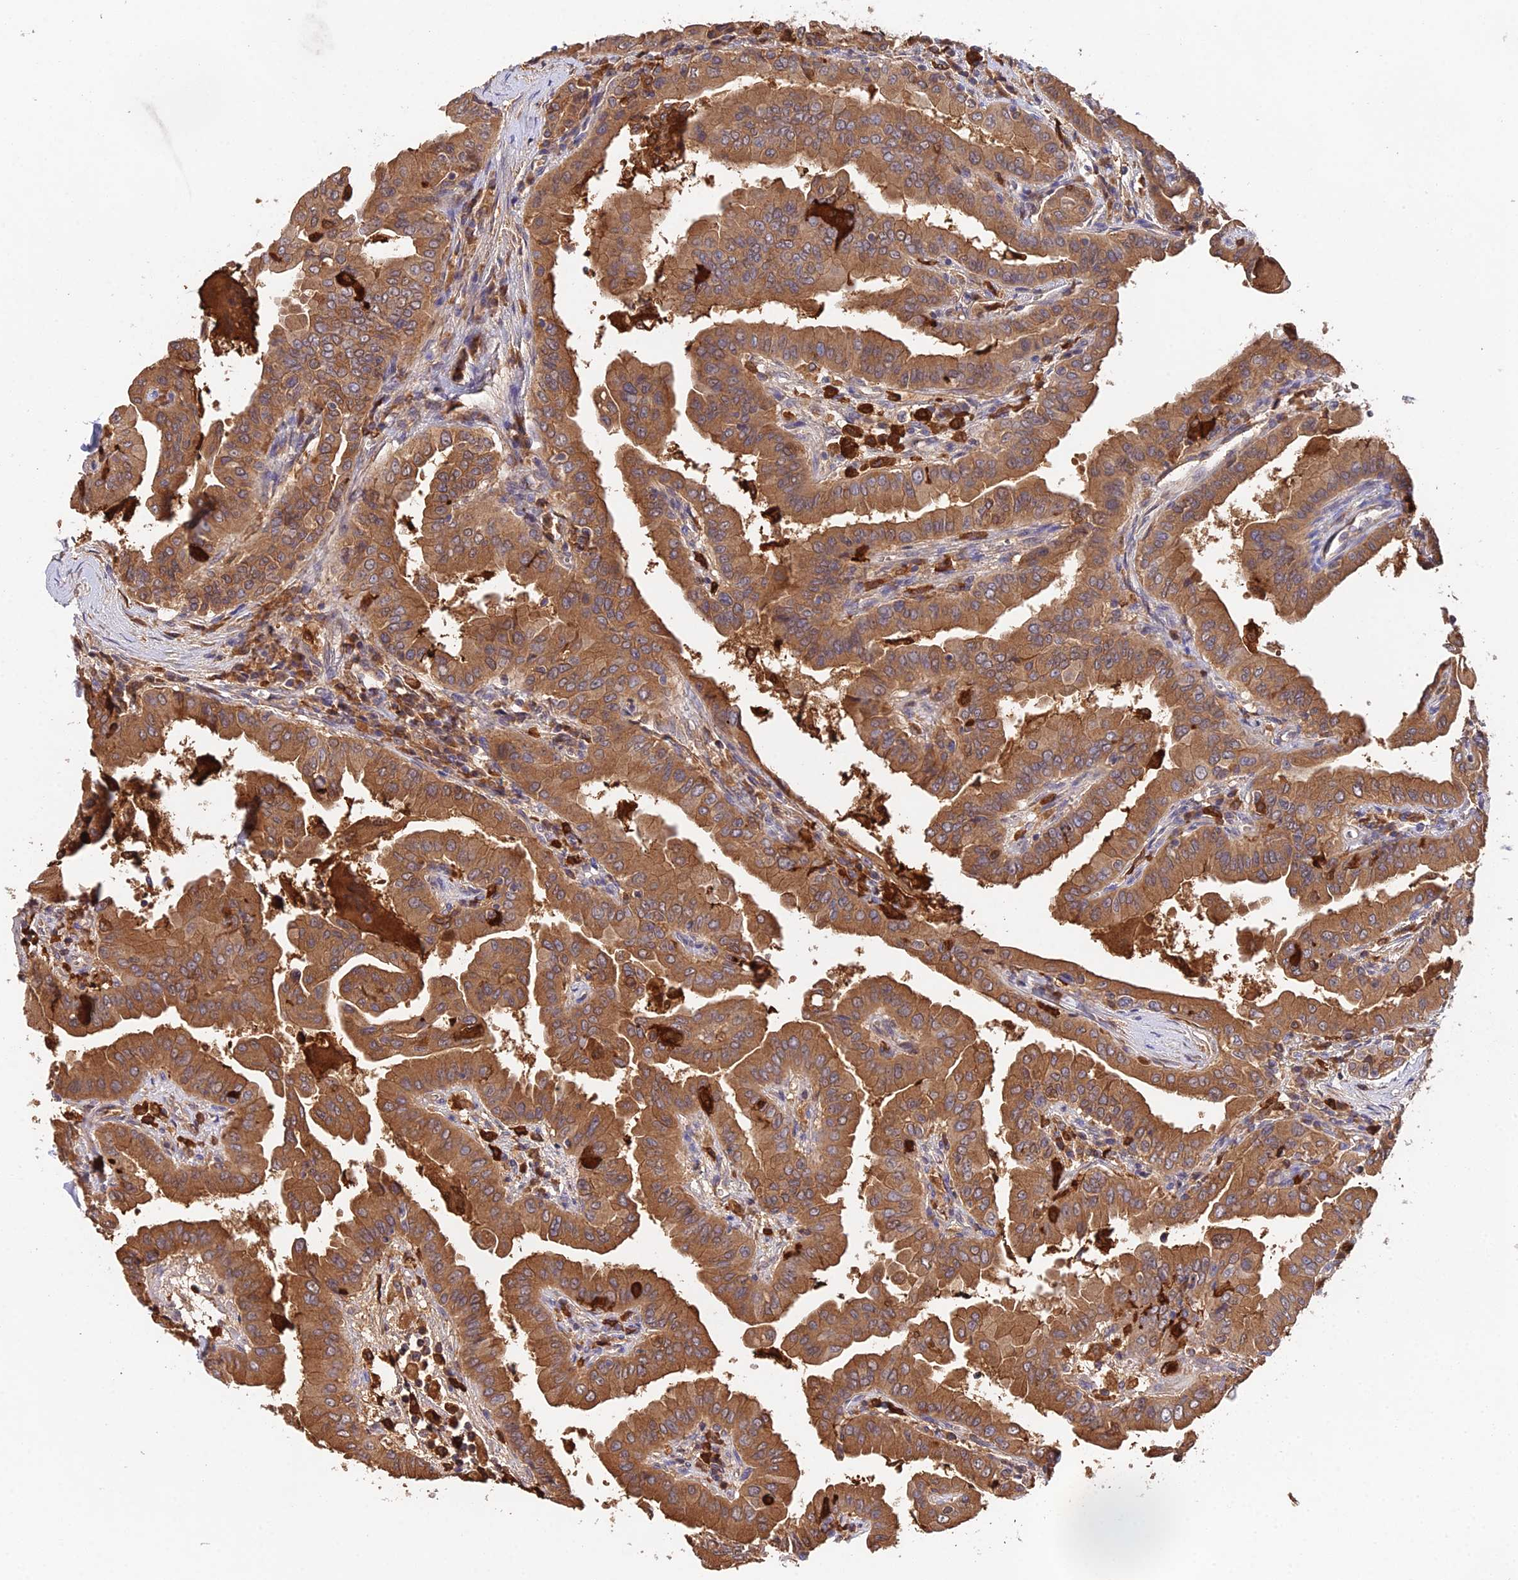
{"staining": {"intensity": "strong", "quantity": ">75%", "location": "cytoplasmic/membranous"}, "tissue": "thyroid cancer", "cell_type": "Tumor cells", "image_type": "cancer", "snomed": [{"axis": "morphology", "description": "Papillary adenocarcinoma, NOS"}, {"axis": "topography", "description": "Thyroid gland"}], "caption": "Protein expression analysis of papillary adenocarcinoma (thyroid) exhibits strong cytoplasmic/membranous positivity in approximately >75% of tumor cells.", "gene": "FBP1", "patient": {"sex": "male", "age": 33}}